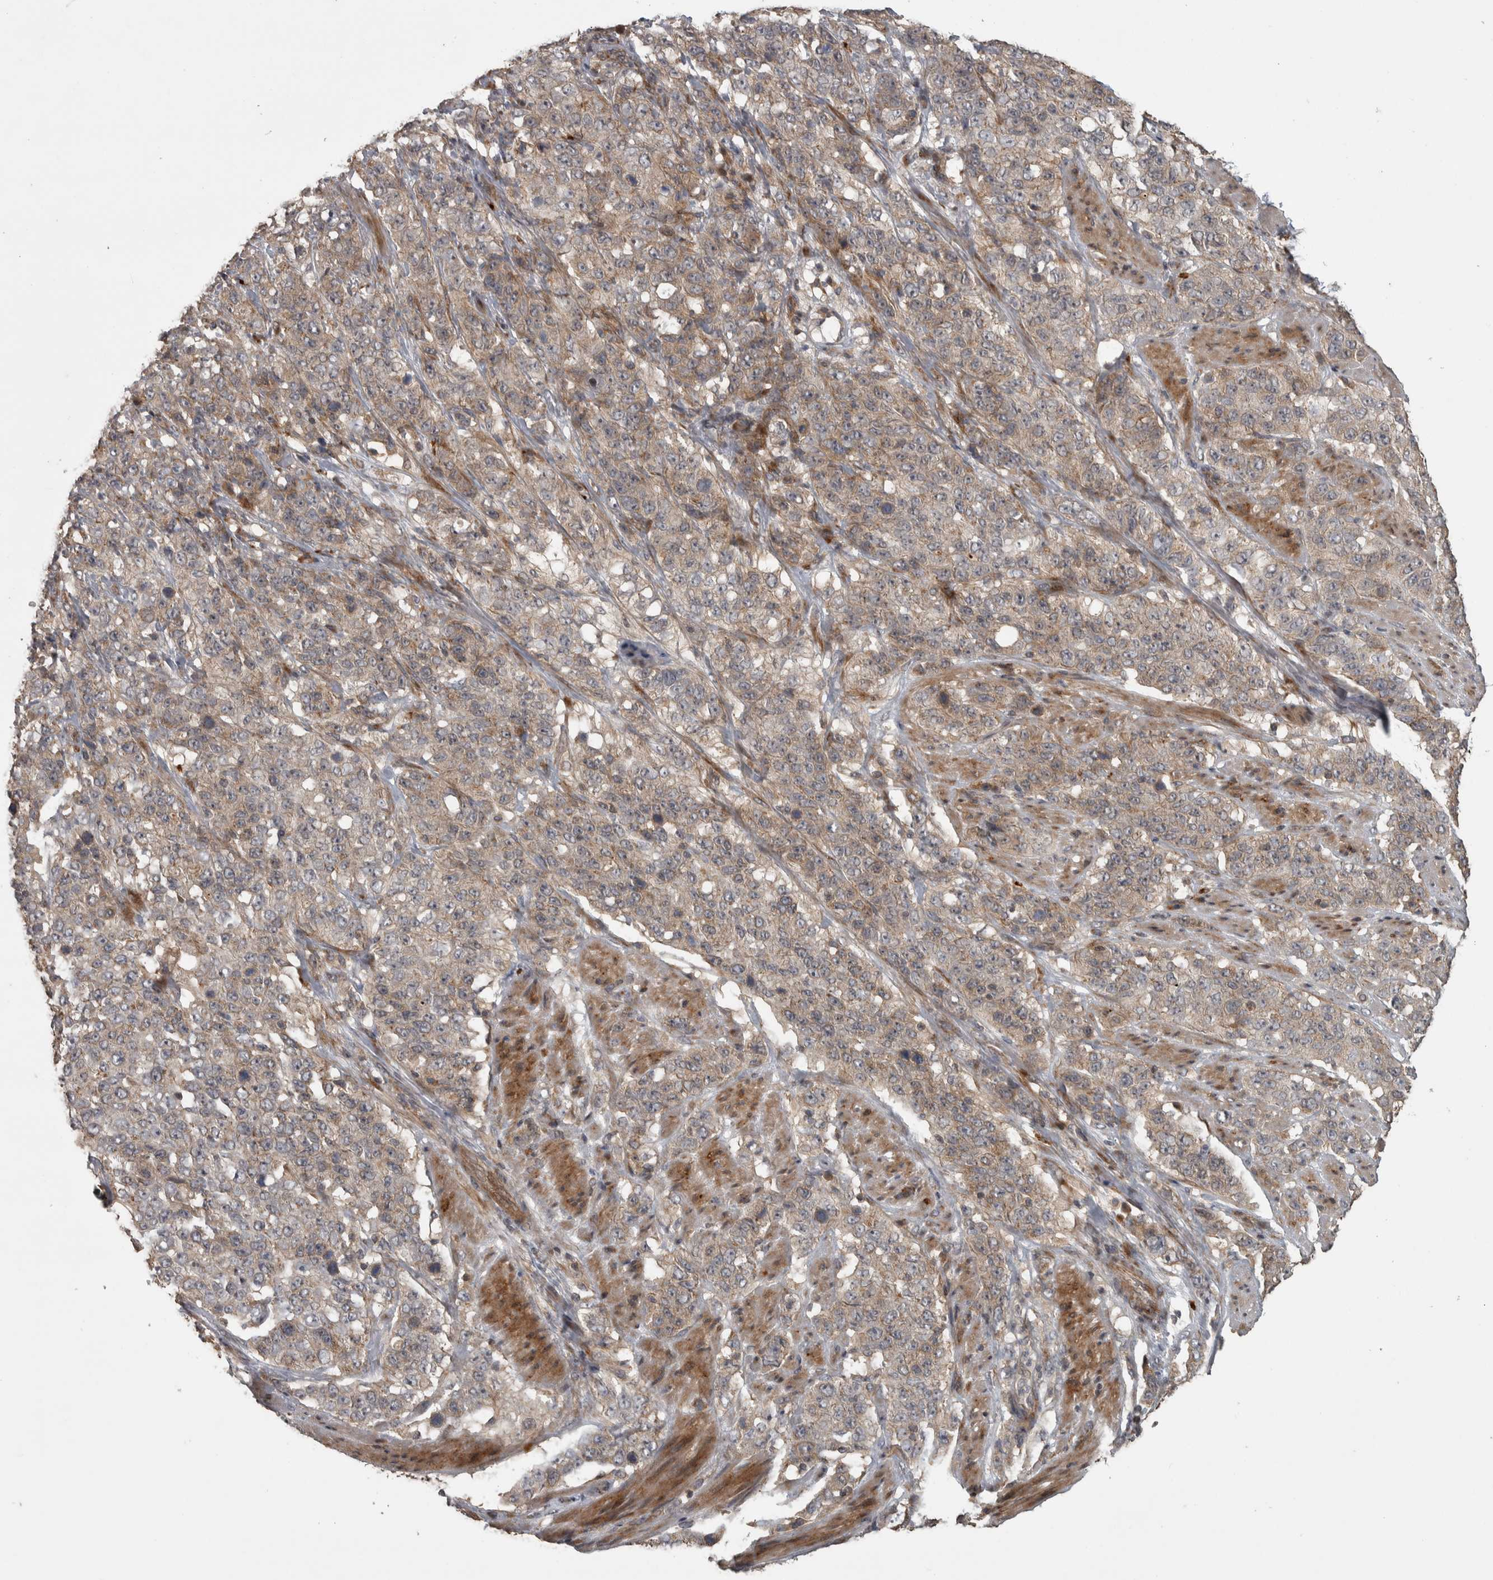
{"staining": {"intensity": "weak", "quantity": "25%-75%", "location": "cytoplasmic/membranous"}, "tissue": "stomach cancer", "cell_type": "Tumor cells", "image_type": "cancer", "snomed": [{"axis": "morphology", "description": "Adenocarcinoma, NOS"}, {"axis": "topography", "description": "Stomach"}], "caption": "This is an image of immunohistochemistry staining of stomach cancer (adenocarcinoma), which shows weak expression in the cytoplasmic/membranous of tumor cells.", "gene": "ERAL1", "patient": {"sex": "male", "age": 48}}